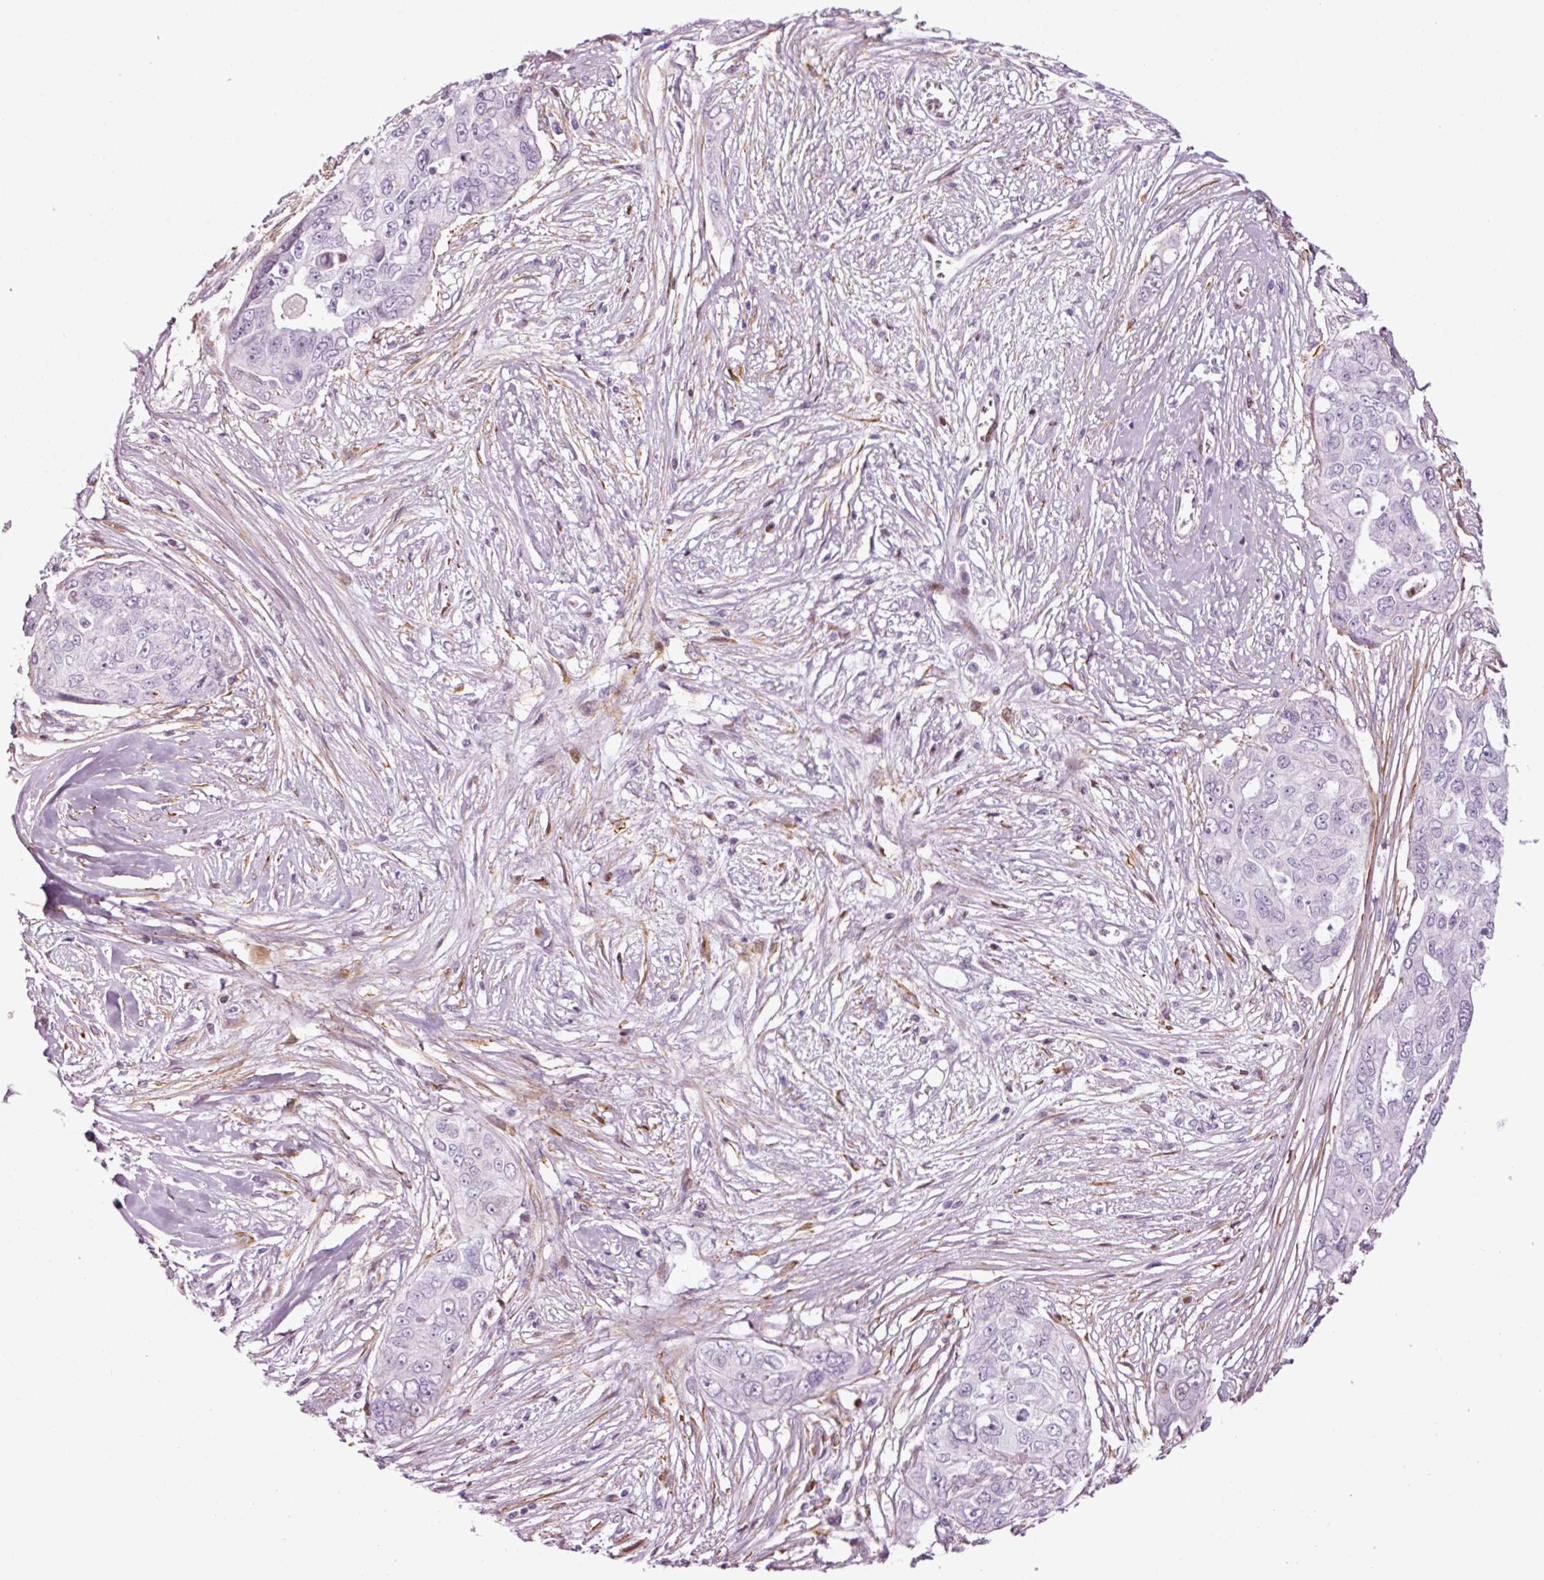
{"staining": {"intensity": "negative", "quantity": "none", "location": "none"}, "tissue": "ovarian cancer", "cell_type": "Tumor cells", "image_type": "cancer", "snomed": [{"axis": "morphology", "description": "Carcinoma, endometroid"}, {"axis": "topography", "description": "Ovary"}], "caption": "High magnification brightfield microscopy of endometroid carcinoma (ovarian) stained with DAB (brown) and counterstained with hematoxylin (blue): tumor cells show no significant staining.", "gene": "ANKRD20A1", "patient": {"sex": "female", "age": 70}}